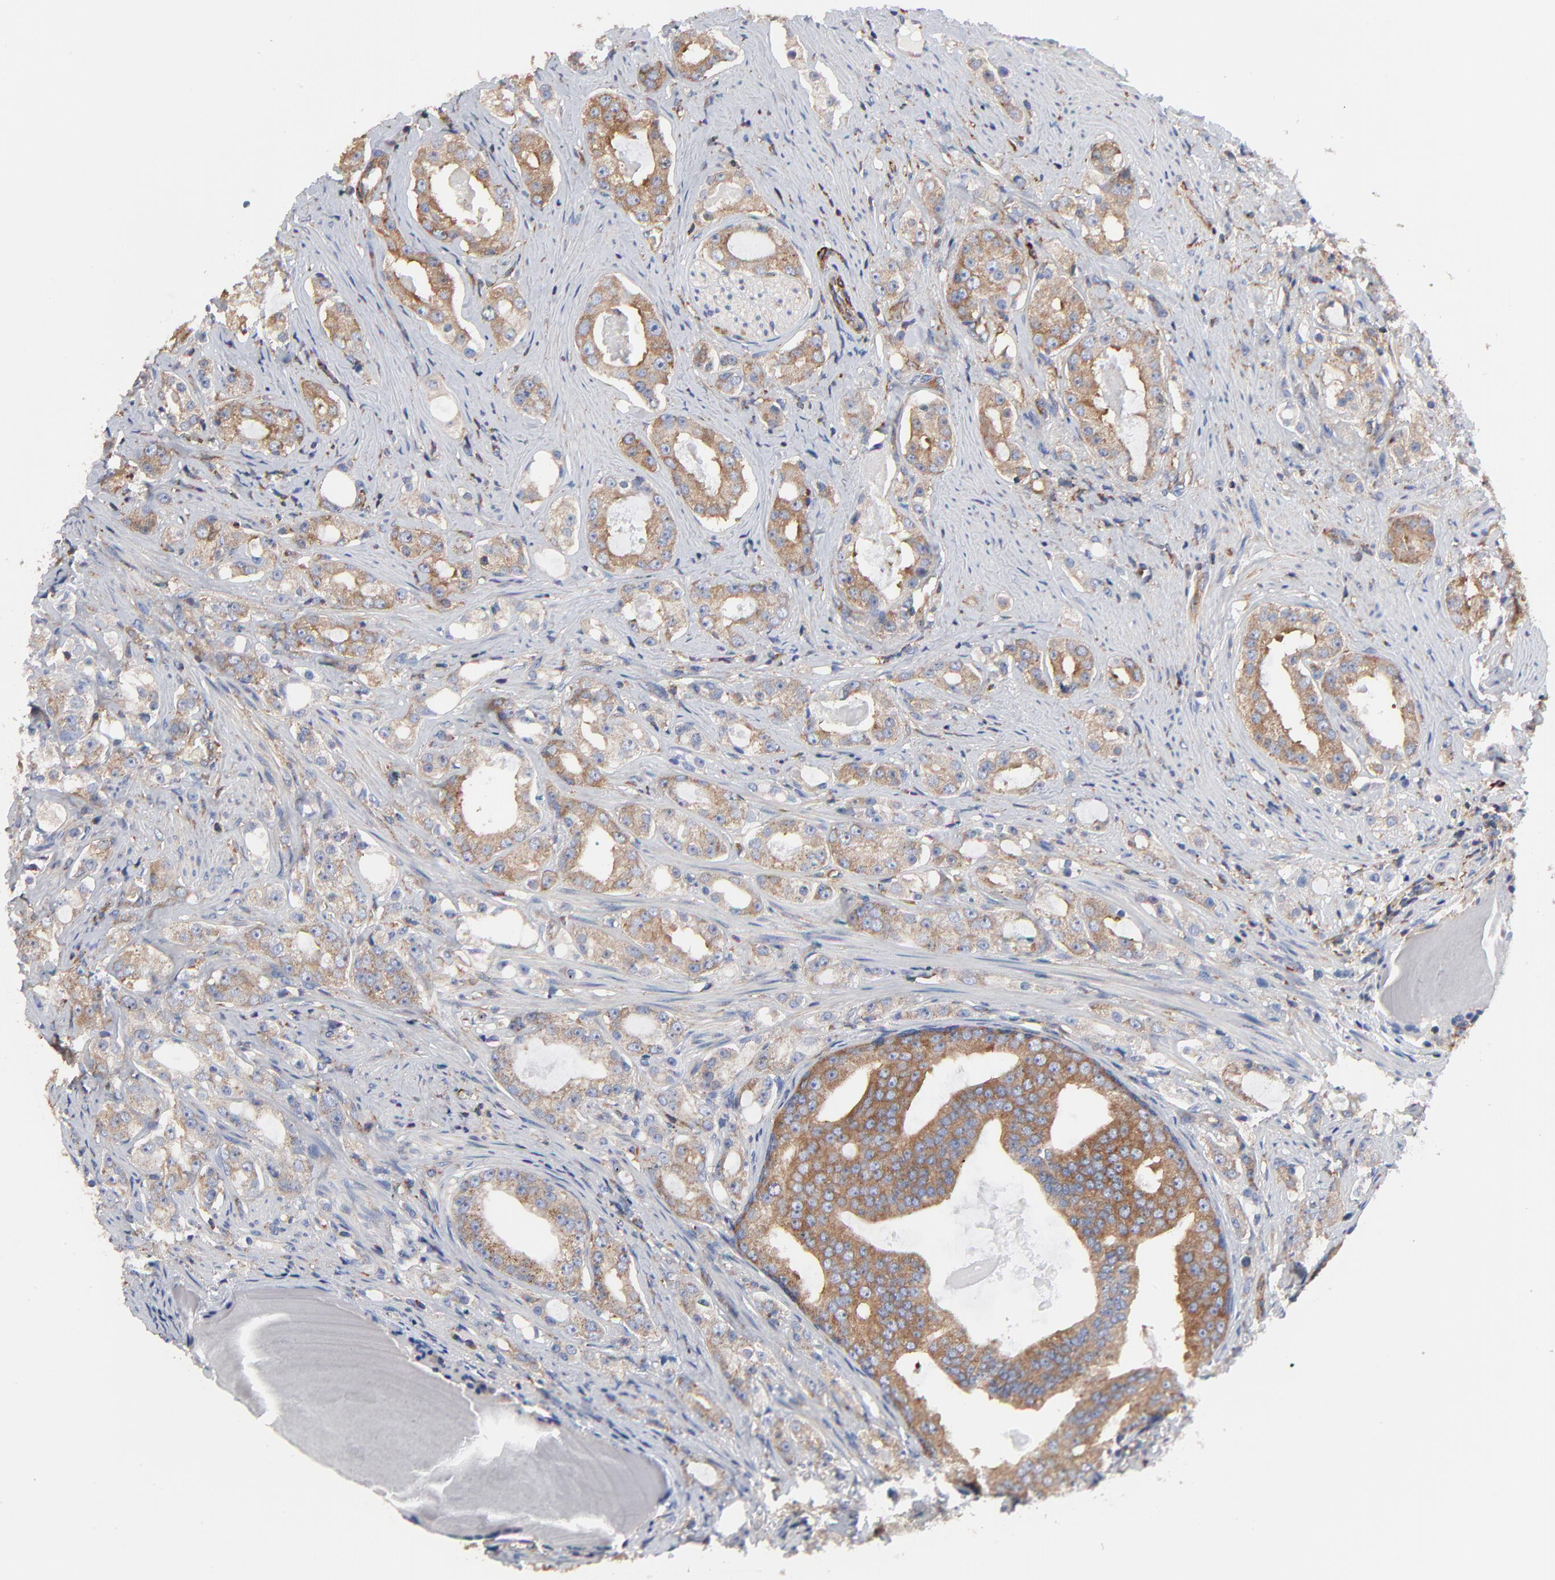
{"staining": {"intensity": "strong", "quantity": ">75%", "location": "cytoplasmic/membranous"}, "tissue": "prostate cancer", "cell_type": "Tumor cells", "image_type": "cancer", "snomed": [{"axis": "morphology", "description": "Adenocarcinoma, High grade"}, {"axis": "topography", "description": "Prostate"}], "caption": "Adenocarcinoma (high-grade) (prostate) stained with a protein marker shows strong staining in tumor cells.", "gene": "CD2AP", "patient": {"sex": "male", "age": 68}}